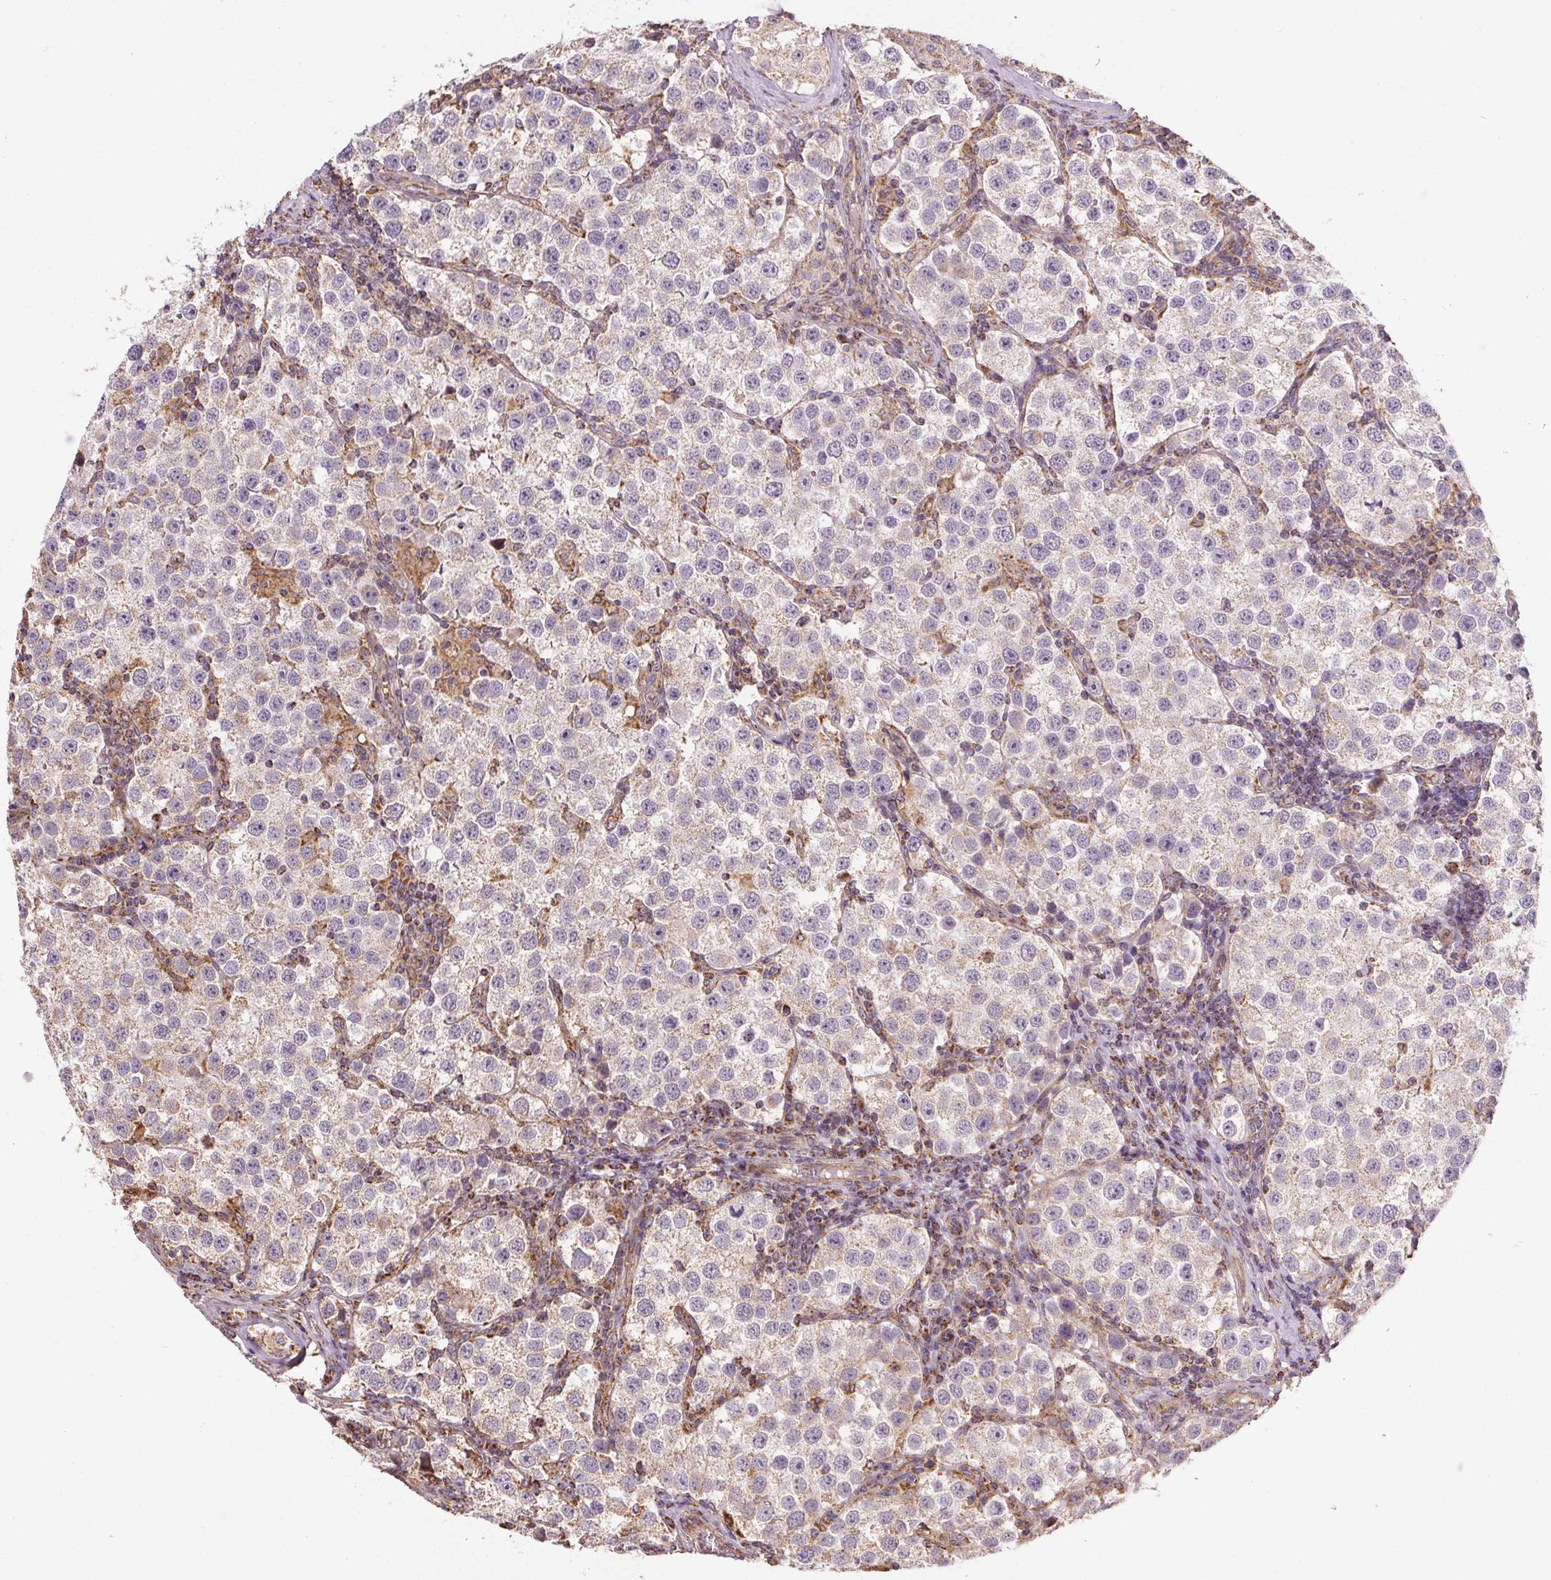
{"staining": {"intensity": "weak", "quantity": "<25%", "location": "cytoplasmic/membranous"}, "tissue": "testis cancer", "cell_type": "Tumor cells", "image_type": "cancer", "snomed": [{"axis": "morphology", "description": "Seminoma, NOS"}, {"axis": "topography", "description": "Testis"}], "caption": "This is a histopathology image of immunohistochemistry staining of testis seminoma, which shows no positivity in tumor cells.", "gene": "ZNF548", "patient": {"sex": "male", "age": 37}}